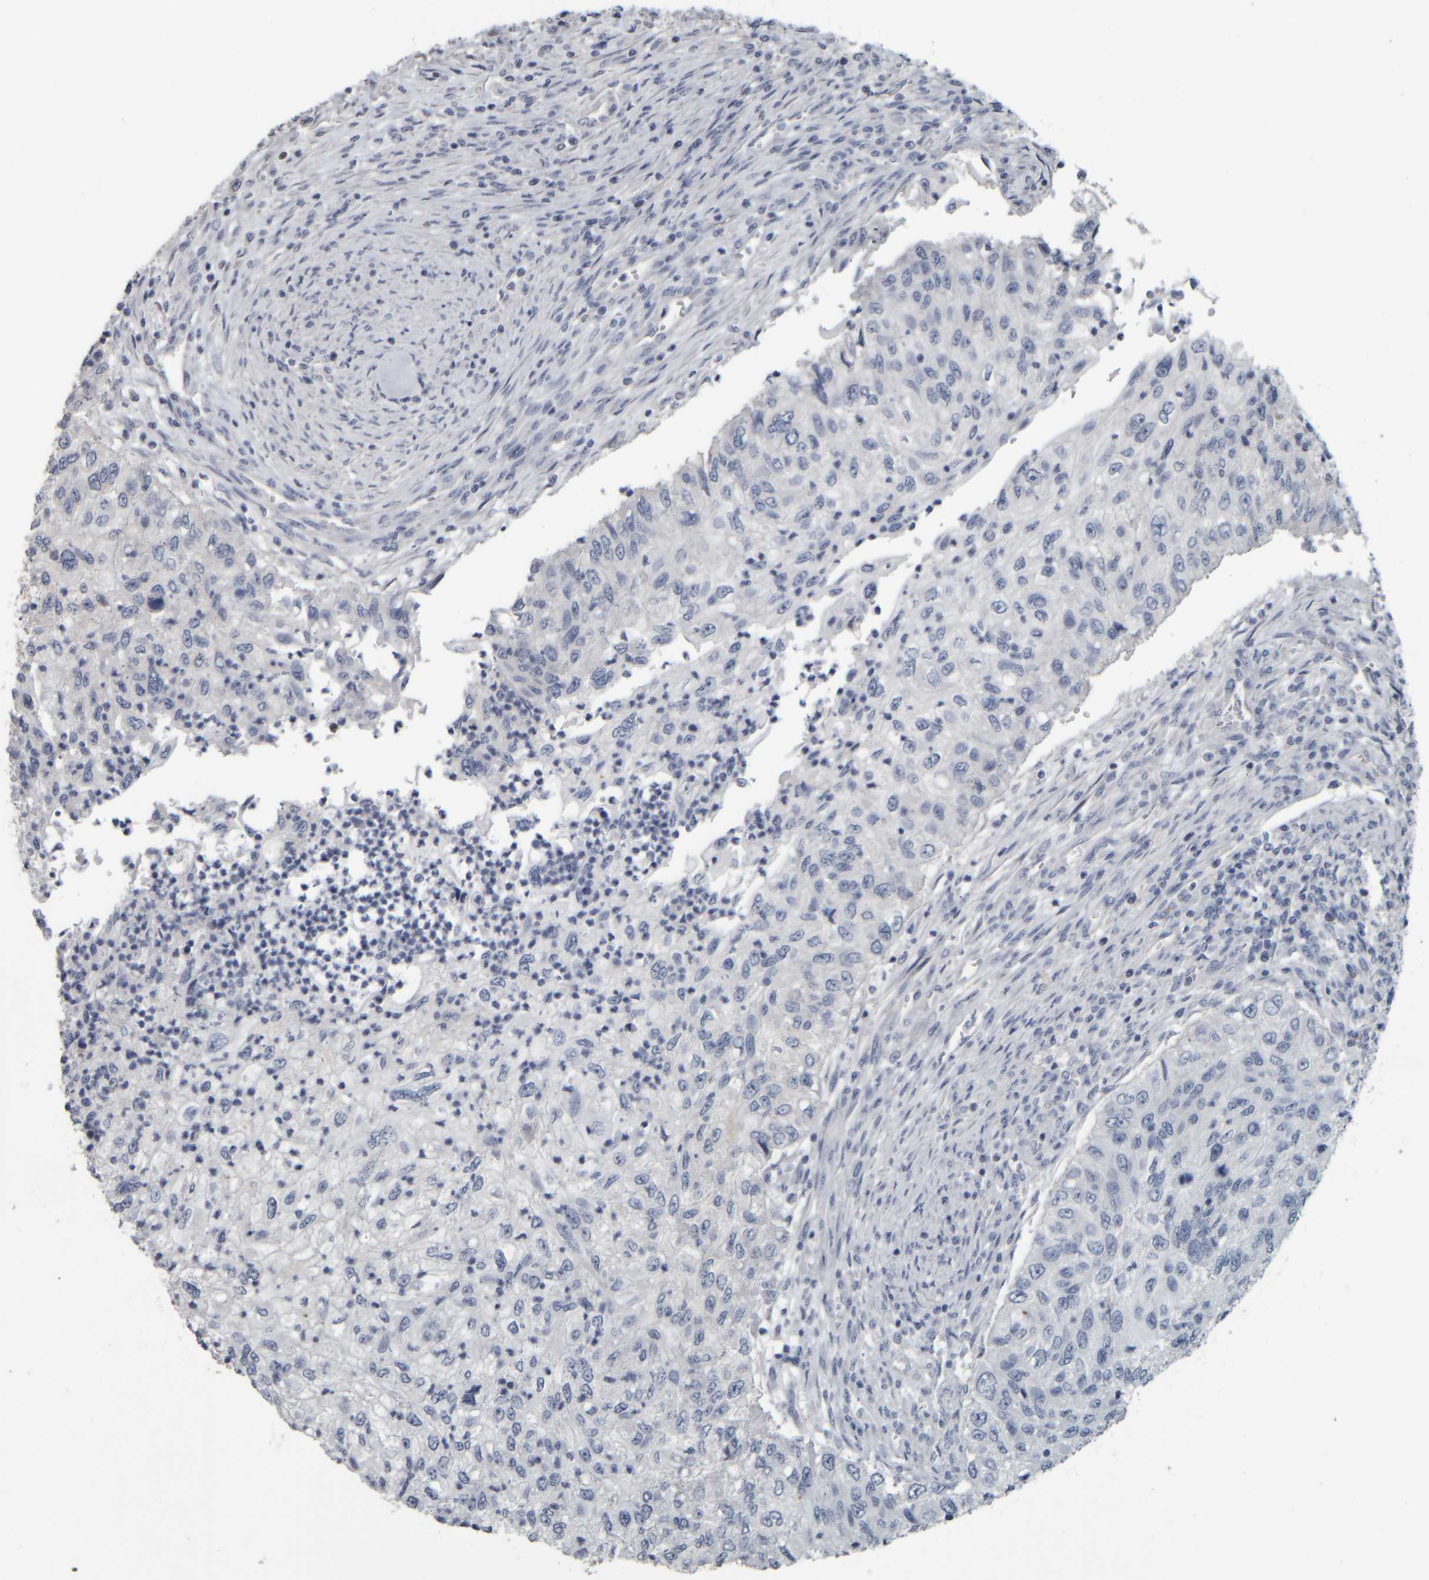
{"staining": {"intensity": "negative", "quantity": "none", "location": "none"}, "tissue": "urothelial cancer", "cell_type": "Tumor cells", "image_type": "cancer", "snomed": [{"axis": "morphology", "description": "Urothelial carcinoma, High grade"}, {"axis": "topography", "description": "Urinary bladder"}], "caption": "Tumor cells show no significant expression in urothelial carcinoma (high-grade). (Stains: DAB (3,3'-diaminobenzidine) IHC with hematoxylin counter stain, Microscopy: brightfield microscopy at high magnification).", "gene": "CAVIN4", "patient": {"sex": "female", "age": 60}}